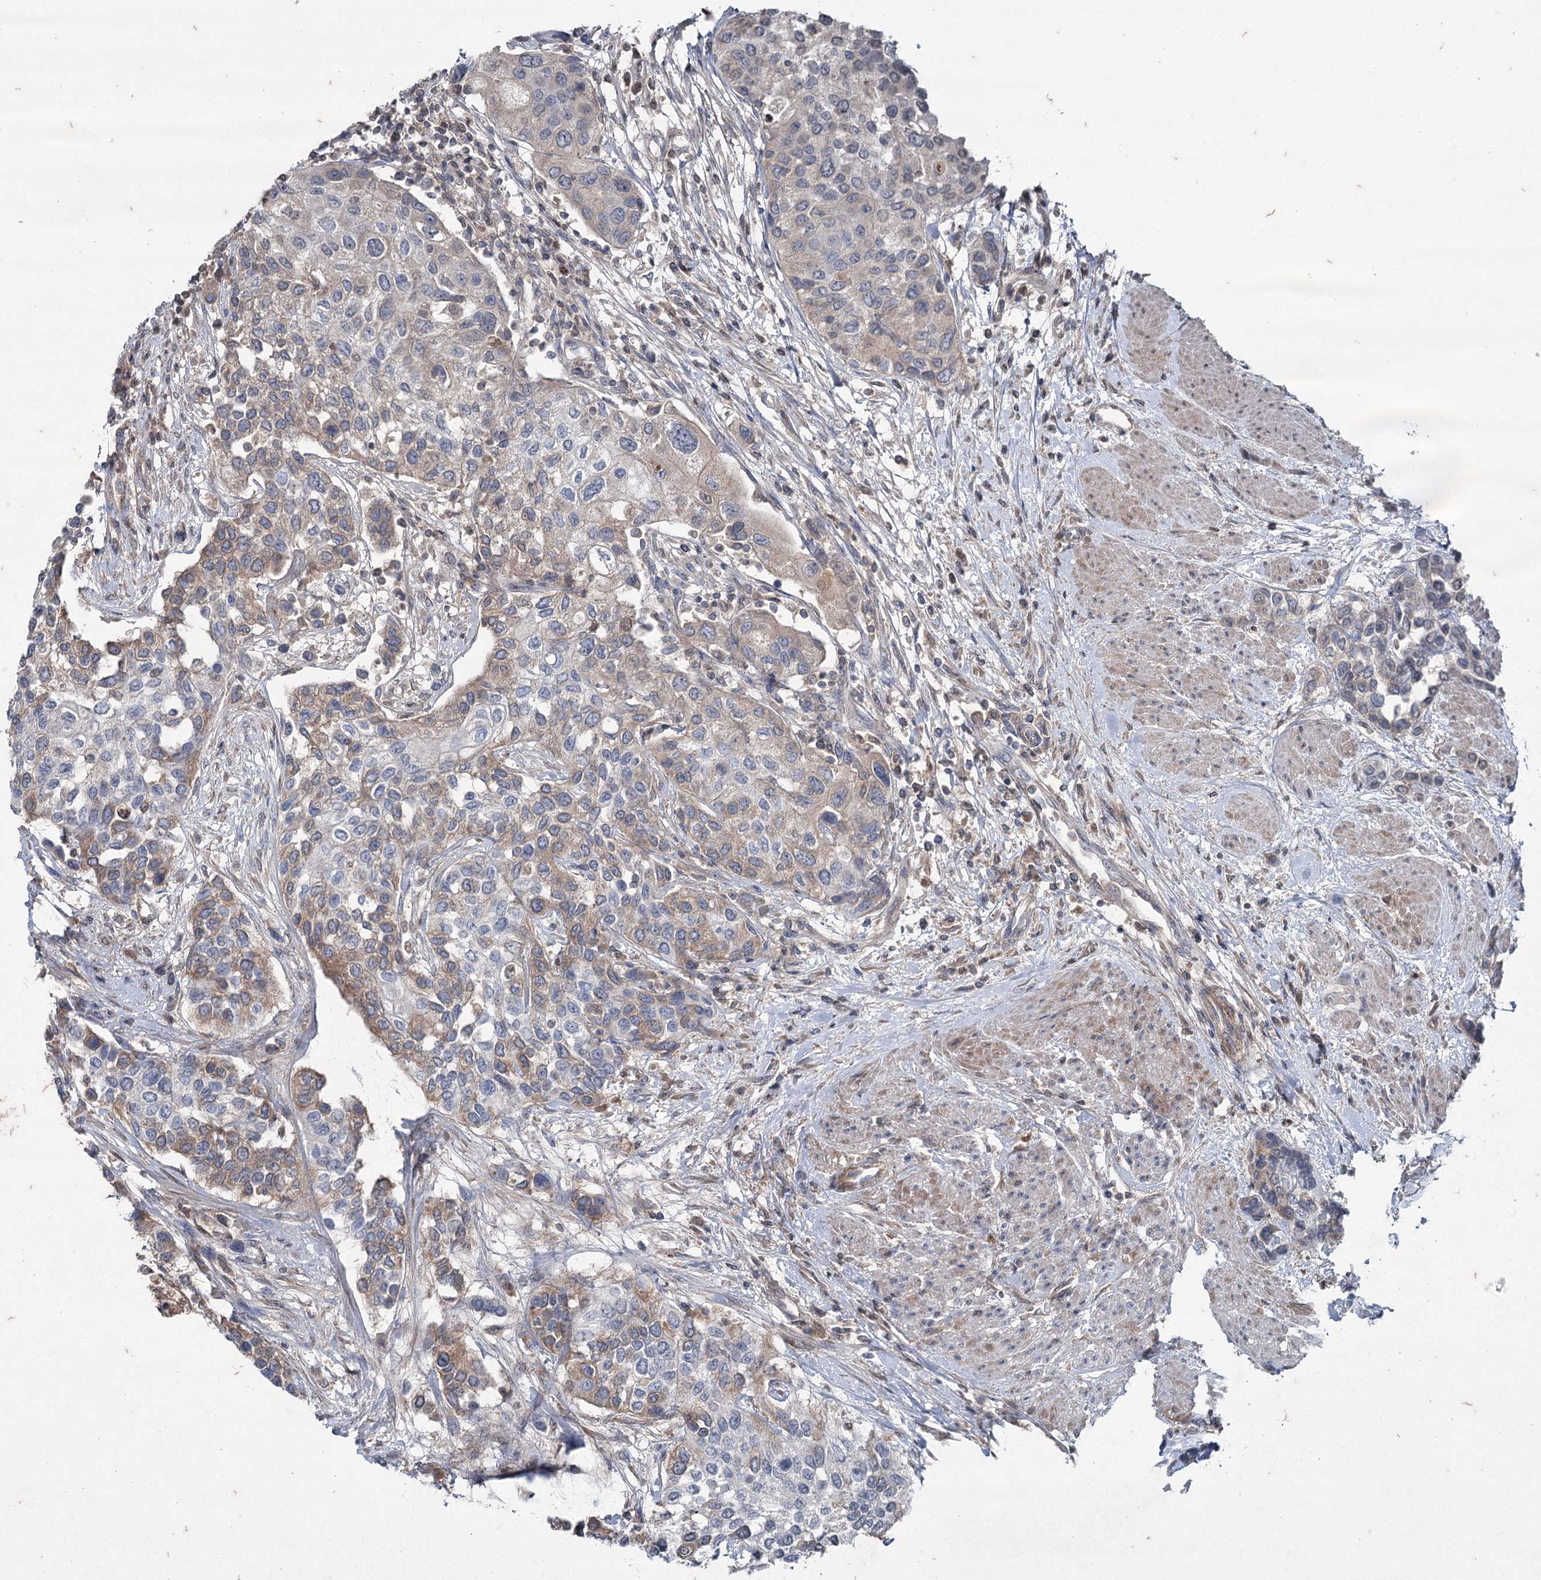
{"staining": {"intensity": "moderate", "quantity": "<25%", "location": "cytoplasmic/membranous"}, "tissue": "urothelial cancer", "cell_type": "Tumor cells", "image_type": "cancer", "snomed": [{"axis": "morphology", "description": "Normal tissue, NOS"}, {"axis": "morphology", "description": "Urothelial carcinoma, High grade"}, {"axis": "topography", "description": "Vascular tissue"}, {"axis": "topography", "description": "Urinary bladder"}], "caption": "Immunohistochemistry (IHC) (DAB) staining of high-grade urothelial carcinoma reveals moderate cytoplasmic/membranous protein staining in approximately <25% of tumor cells. (Stains: DAB in brown, nuclei in blue, Microscopy: brightfield microscopy at high magnification).", "gene": "PGLYRP2", "patient": {"sex": "female", "age": 56}}